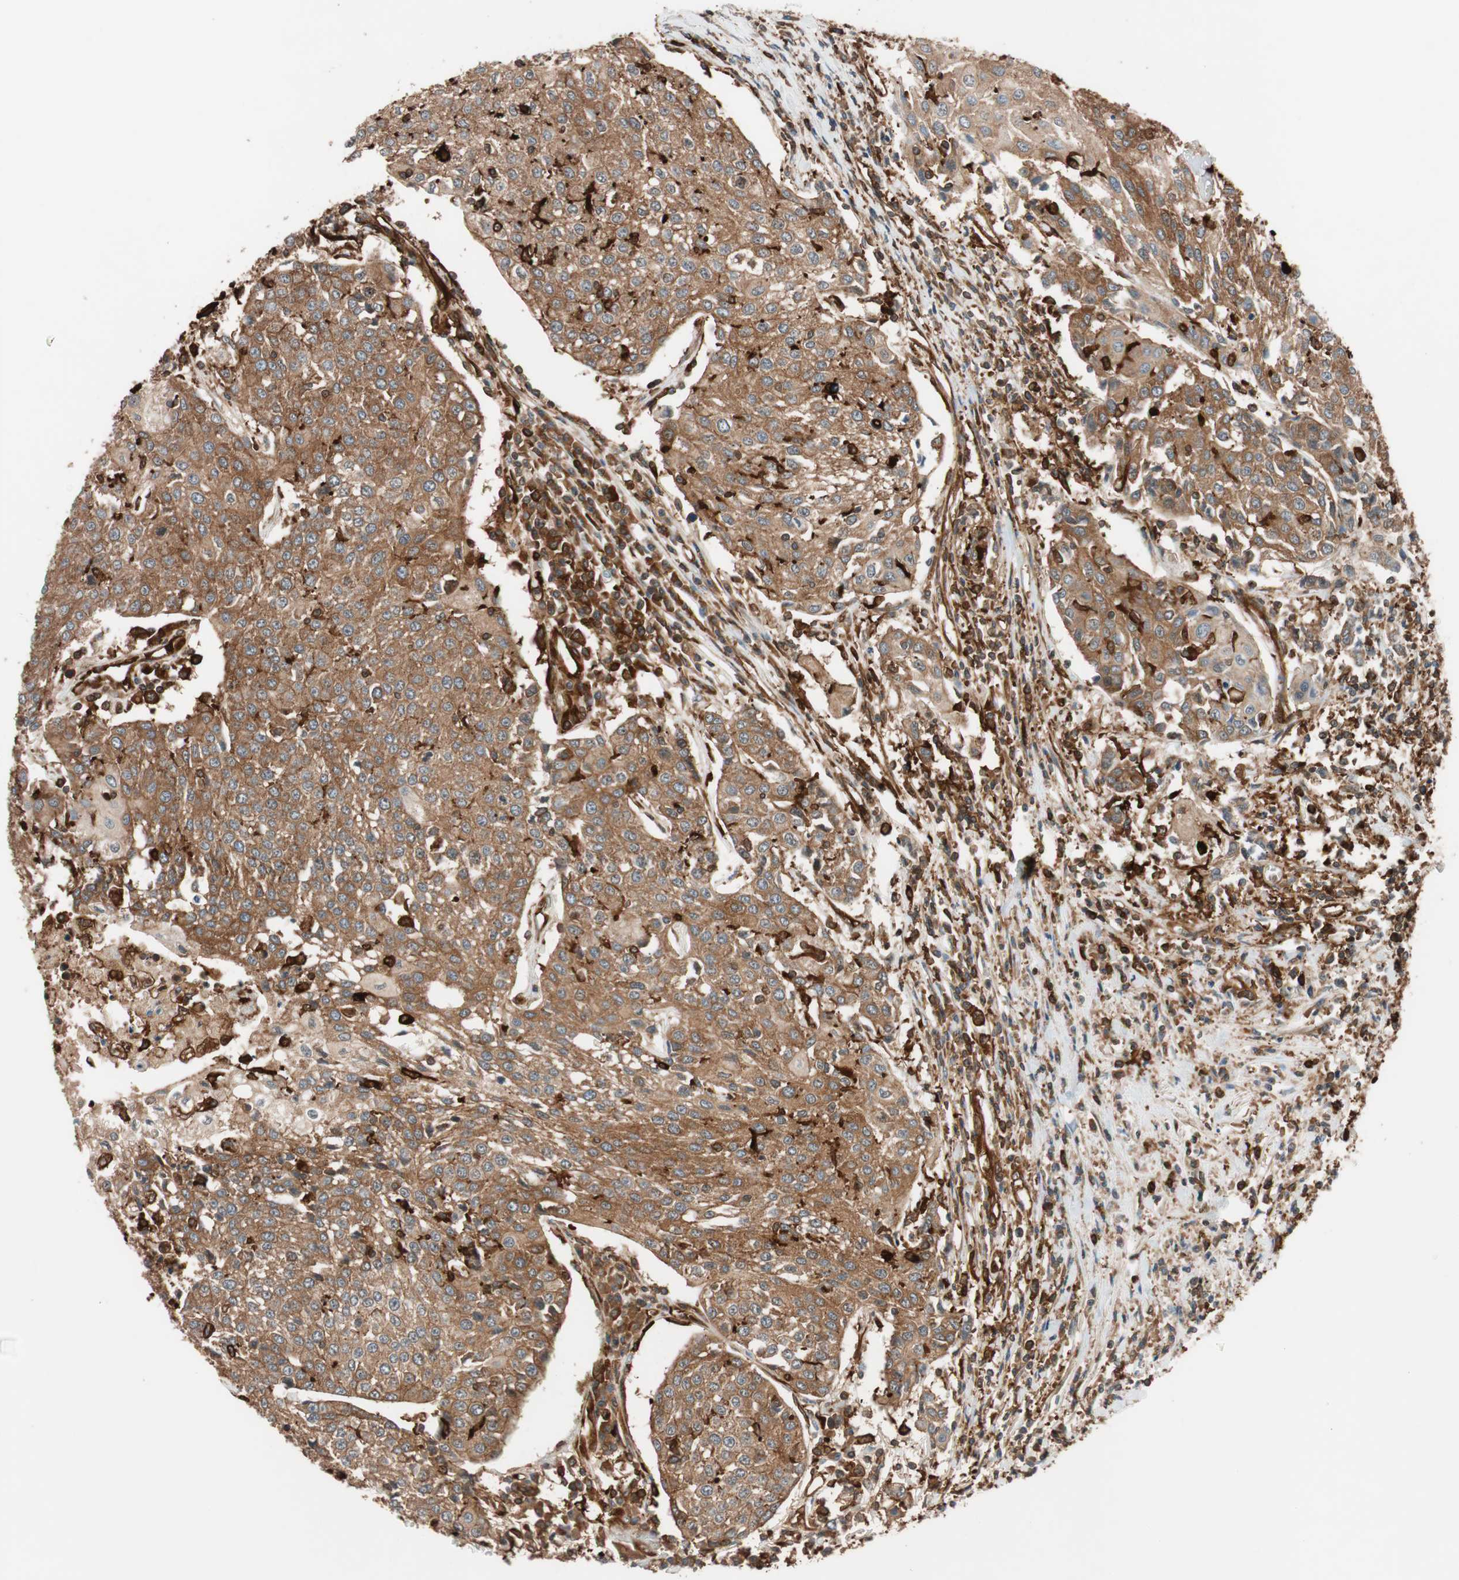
{"staining": {"intensity": "moderate", "quantity": ">75%", "location": "cytoplasmic/membranous"}, "tissue": "urothelial cancer", "cell_type": "Tumor cells", "image_type": "cancer", "snomed": [{"axis": "morphology", "description": "Urothelial carcinoma, High grade"}, {"axis": "topography", "description": "Urinary bladder"}], "caption": "High-grade urothelial carcinoma stained with a protein marker demonstrates moderate staining in tumor cells.", "gene": "VASP", "patient": {"sex": "female", "age": 85}}